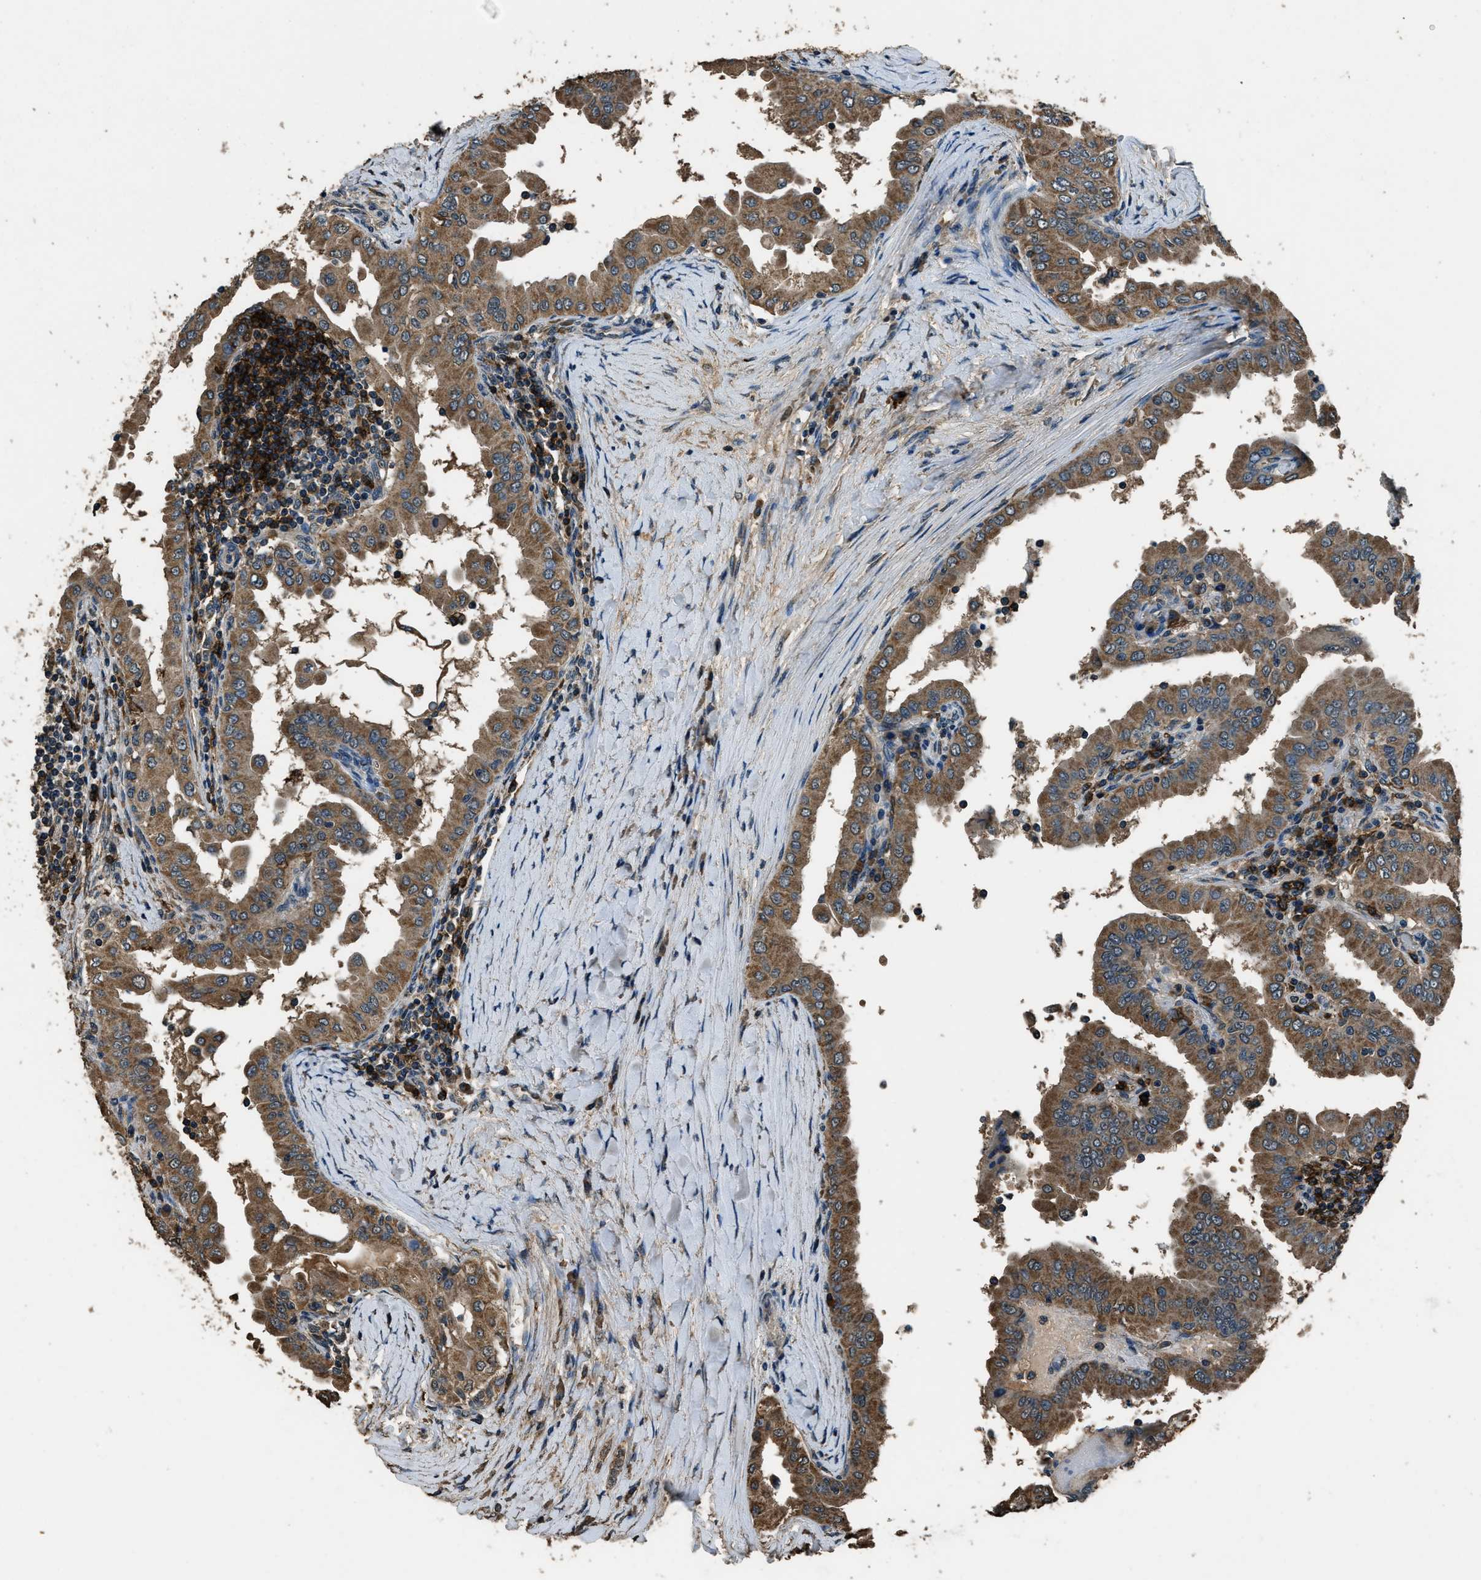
{"staining": {"intensity": "moderate", "quantity": ">75%", "location": "cytoplasmic/membranous"}, "tissue": "thyroid cancer", "cell_type": "Tumor cells", "image_type": "cancer", "snomed": [{"axis": "morphology", "description": "Papillary adenocarcinoma, NOS"}, {"axis": "topography", "description": "Thyroid gland"}], "caption": "High-power microscopy captured an immunohistochemistry (IHC) histopathology image of thyroid papillary adenocarcinoma, revealing moderate cytoplasmic/membranous expression in approximately >75% of tumor cells.", "gene": "SALL3", "patient": {"sex": "male", "age": 33}}